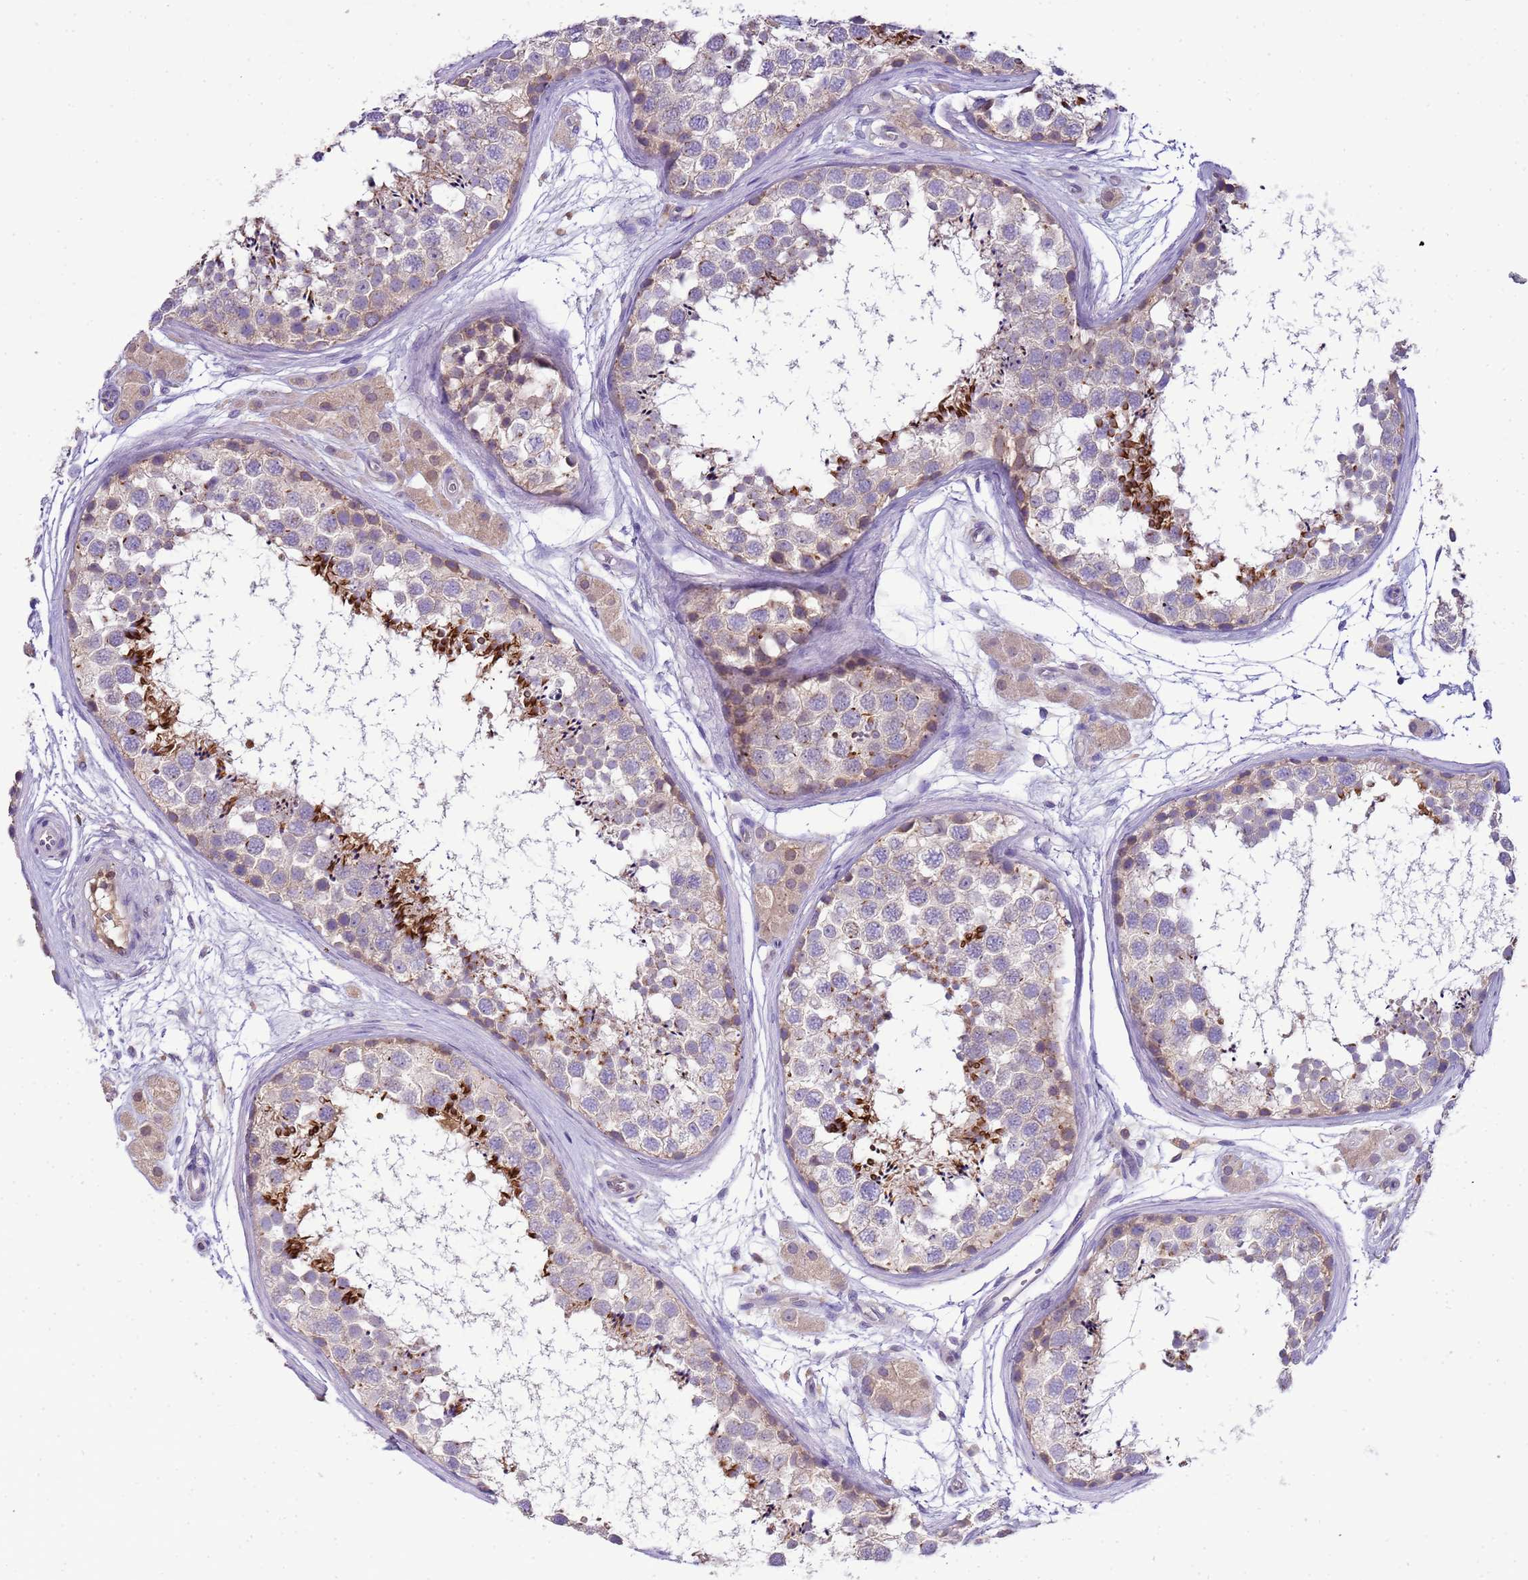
{"staining": {"intensity": "strong", "quantity": "<25%", "location": "cytoplasmic/membranous,nuclear"}, "tissue": "testis", "cell_type": "Cells in seminiferous ducts", "image_type": "normal", "snomed": [{"axis": "morphology", "description": "Normal tissue, NOS"}, {"axis": "topography", "description": "Testis"}], "caption": "Immunohistochemistry (IHC) of unremarkable testis demonstrates medium levels of strong cytoplasmic/membranous,nuclear positivity in about <25% of cells in seminiferous ducts. The staining was performed using DAB (3,3'-diaminobenzidine), with brown indicating positive protein expression. Nuclei are stained blue with hematoxylin.", "gene": "PLCXD3", "patient": {"sex": "male", "age": 56}}